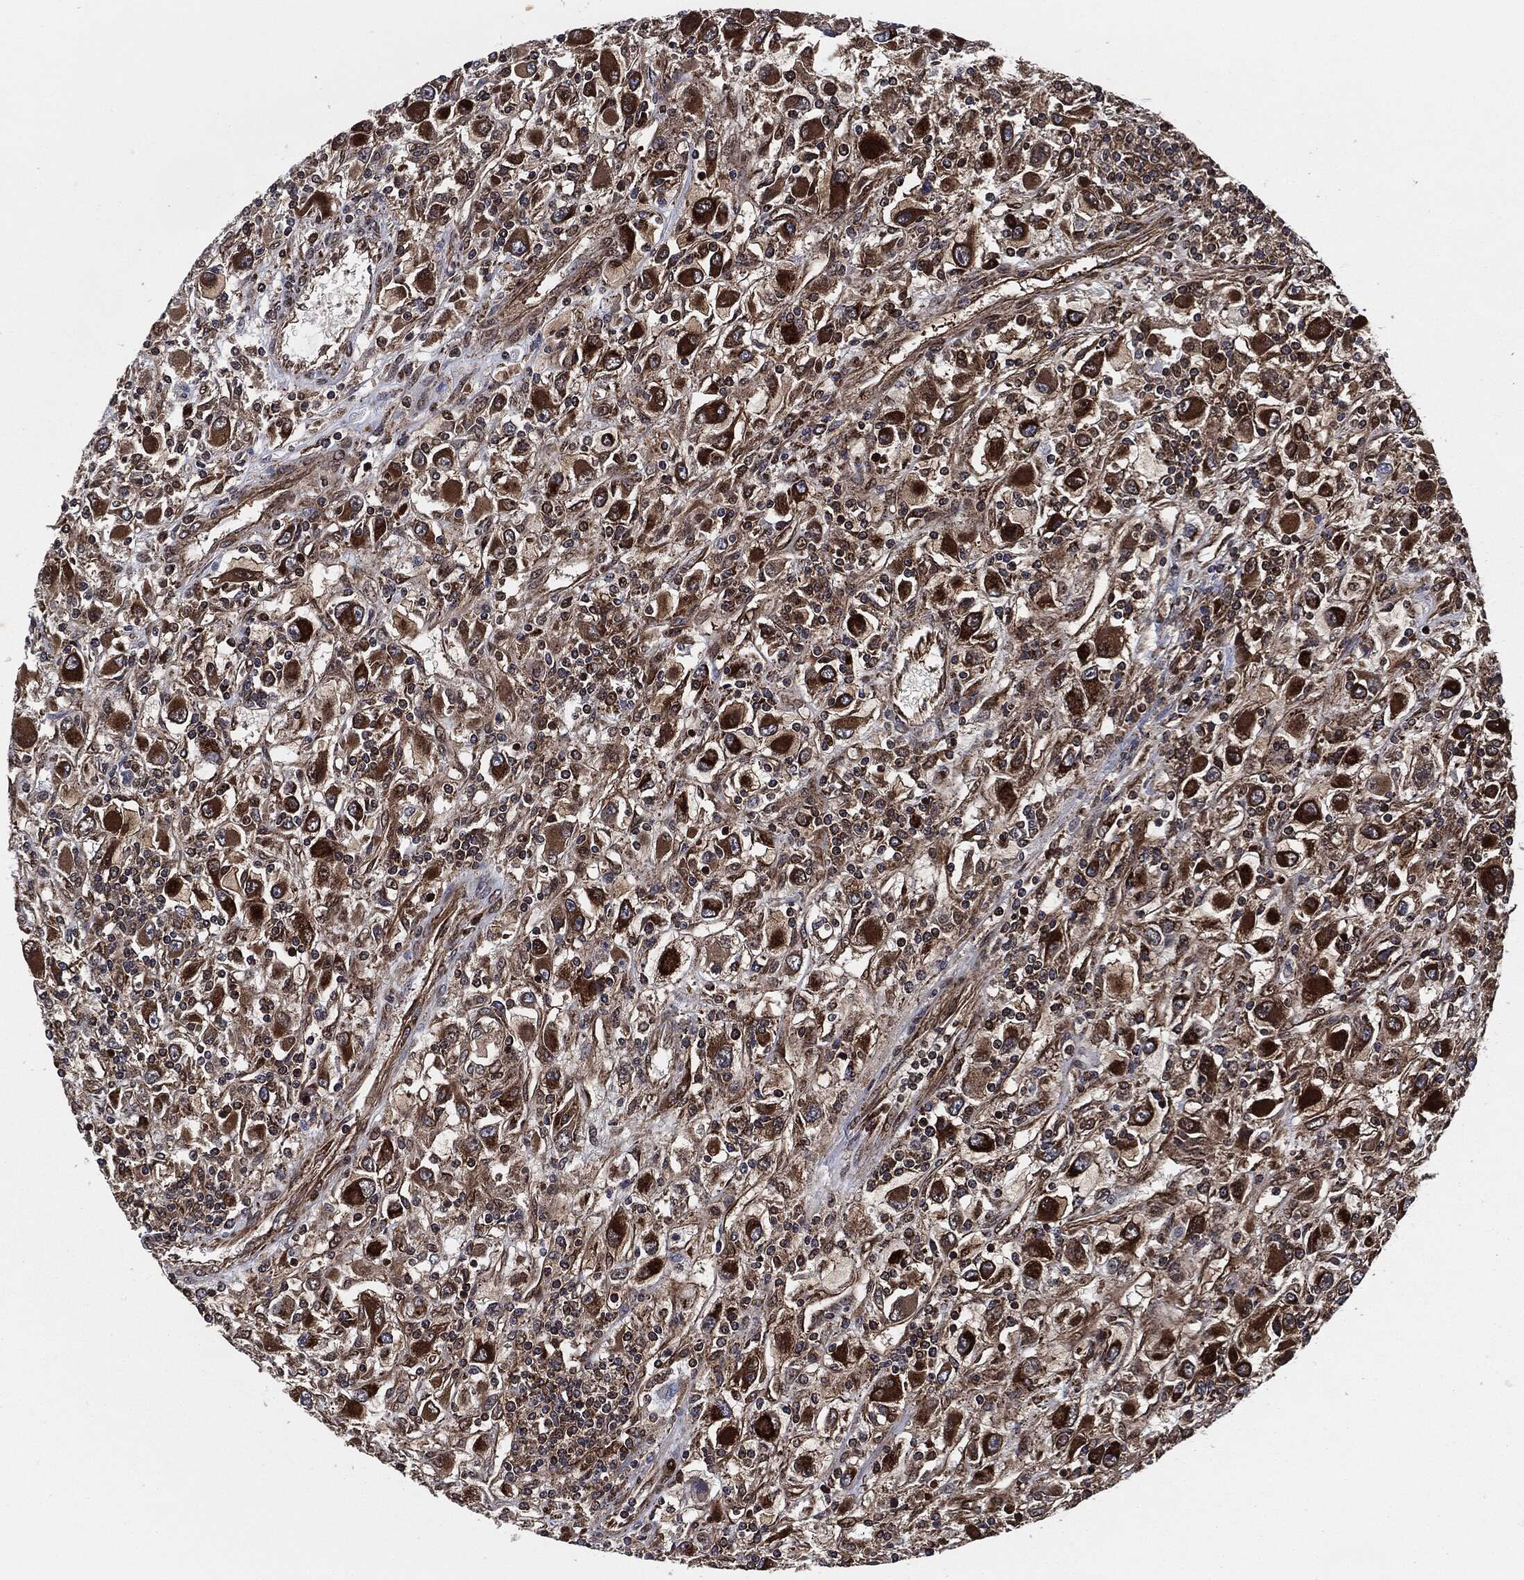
{"staining": {"intensity": "strong", "quantity": "25%-75%", "location": "cytoplasmic/membranous"}, "tissue": "renal cancer", "cell_type": "Tumor cells", "image_type": "cancer", "snomed": [{"axis": "morphology", "description": "Adenocarcinoma, NOS"}, {"axis": "topography", "description": "Kidney"}], "caption": "There is high levels of strong cytoplasmic/membranous expression in tumor cells of renal cancer (adenocarcinoma), as demonstrated by immunohistochemical staining (brown color).", "gene": "FH", "patient": {"sex": "female", "age": 67}}